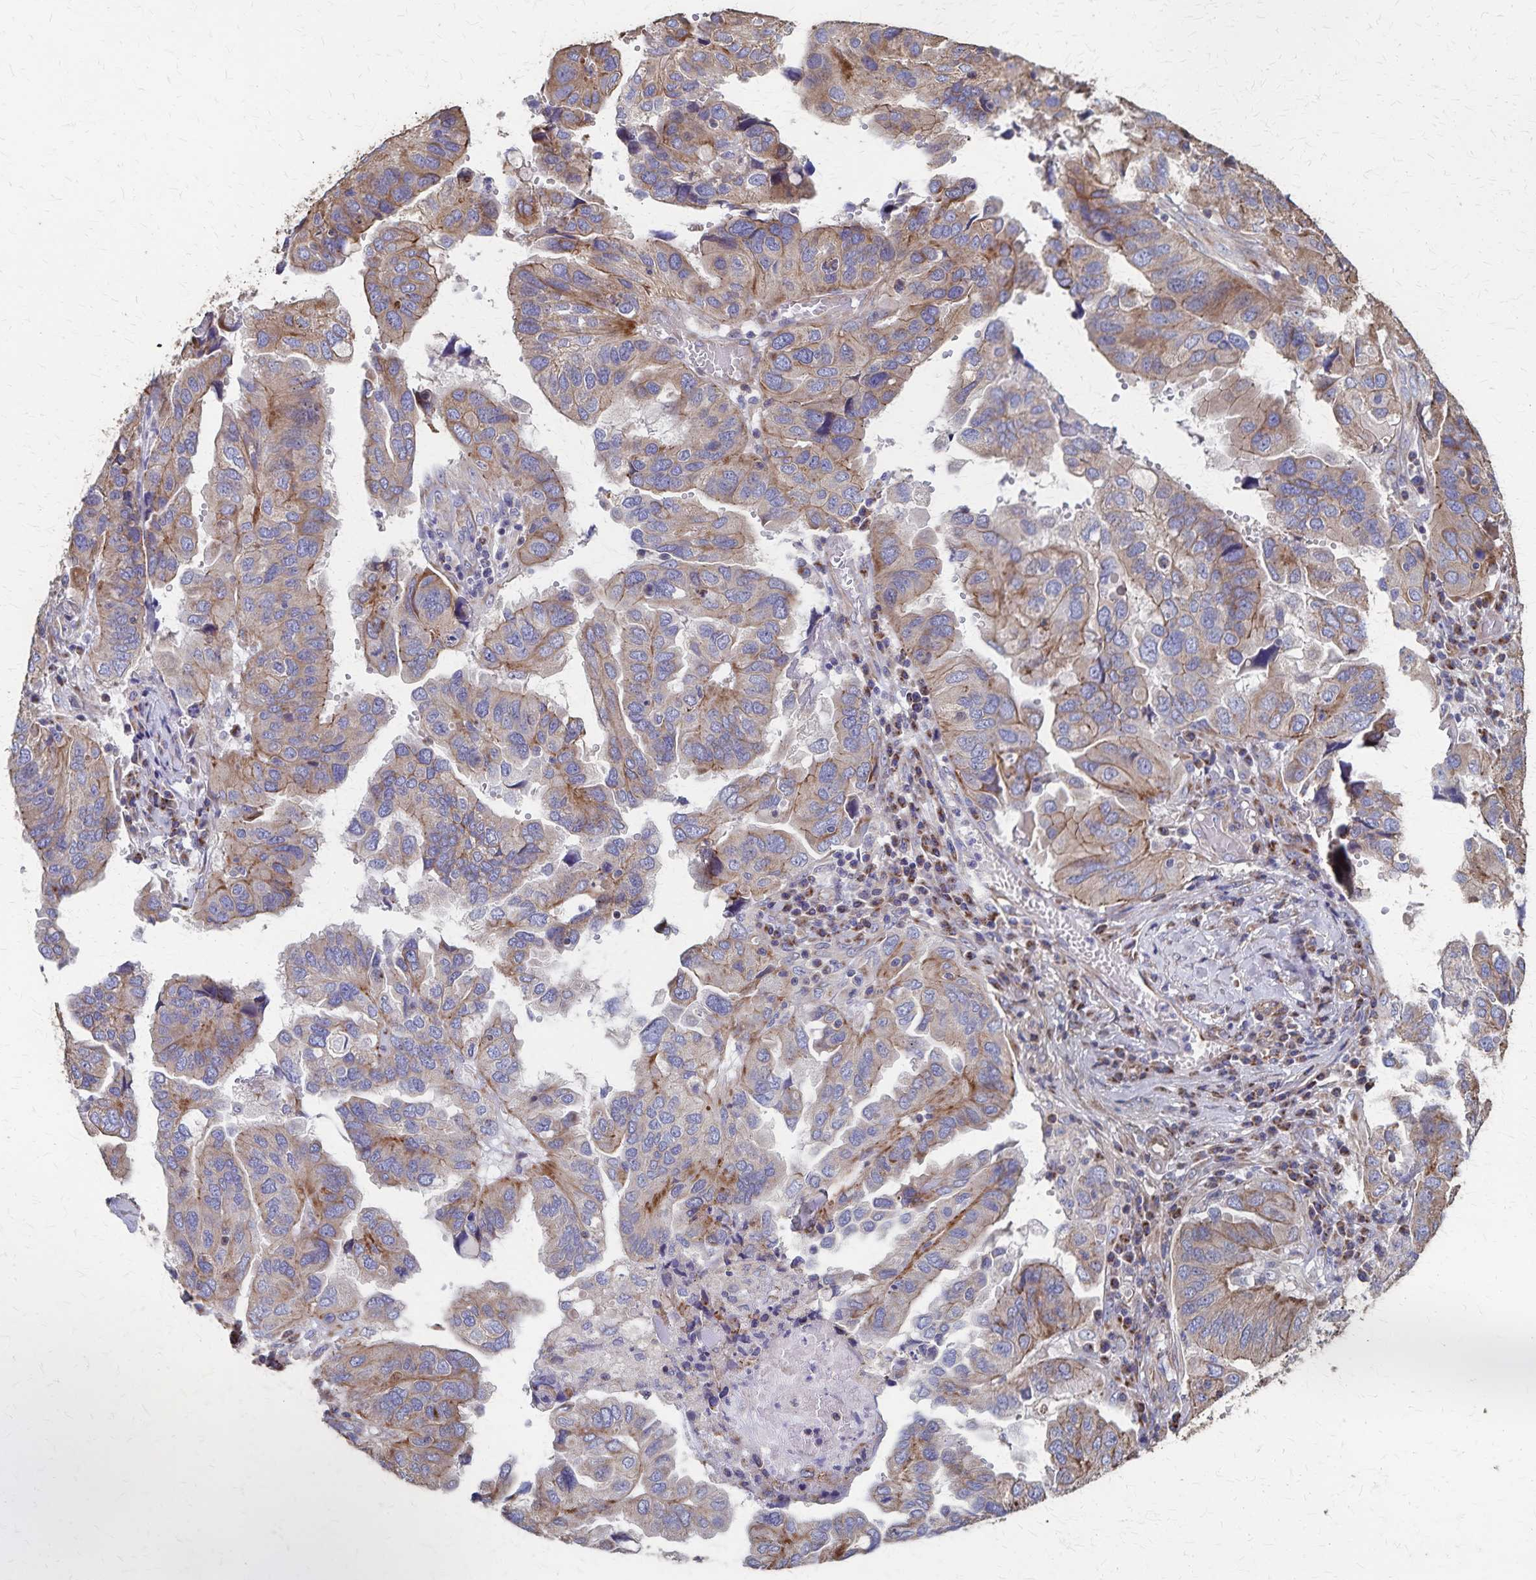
{"staining": {"intensity": "weak", "quantity": "25%-75%", "location": "cytoplasmic/membranous"}, "tissue": "ovarian cancer", "cell_type": "Tumor cells", "image_type": "cancer", "snomed": [{"axis": "morphology", "description": "Cystadenocarcinoma, serous, NOS"}, {"axis": "topography", "description": "Ovary"}], "caption": "Immunohistochemical staining of ovarian serous cystadenocarcinoma demonstrates low levels of weak cytoplasmic/membranous protein staining in approximately 25%-75% of tumor cells.", "gene": "PGAP2", "patient": {"sex": "female", "age": 79}}